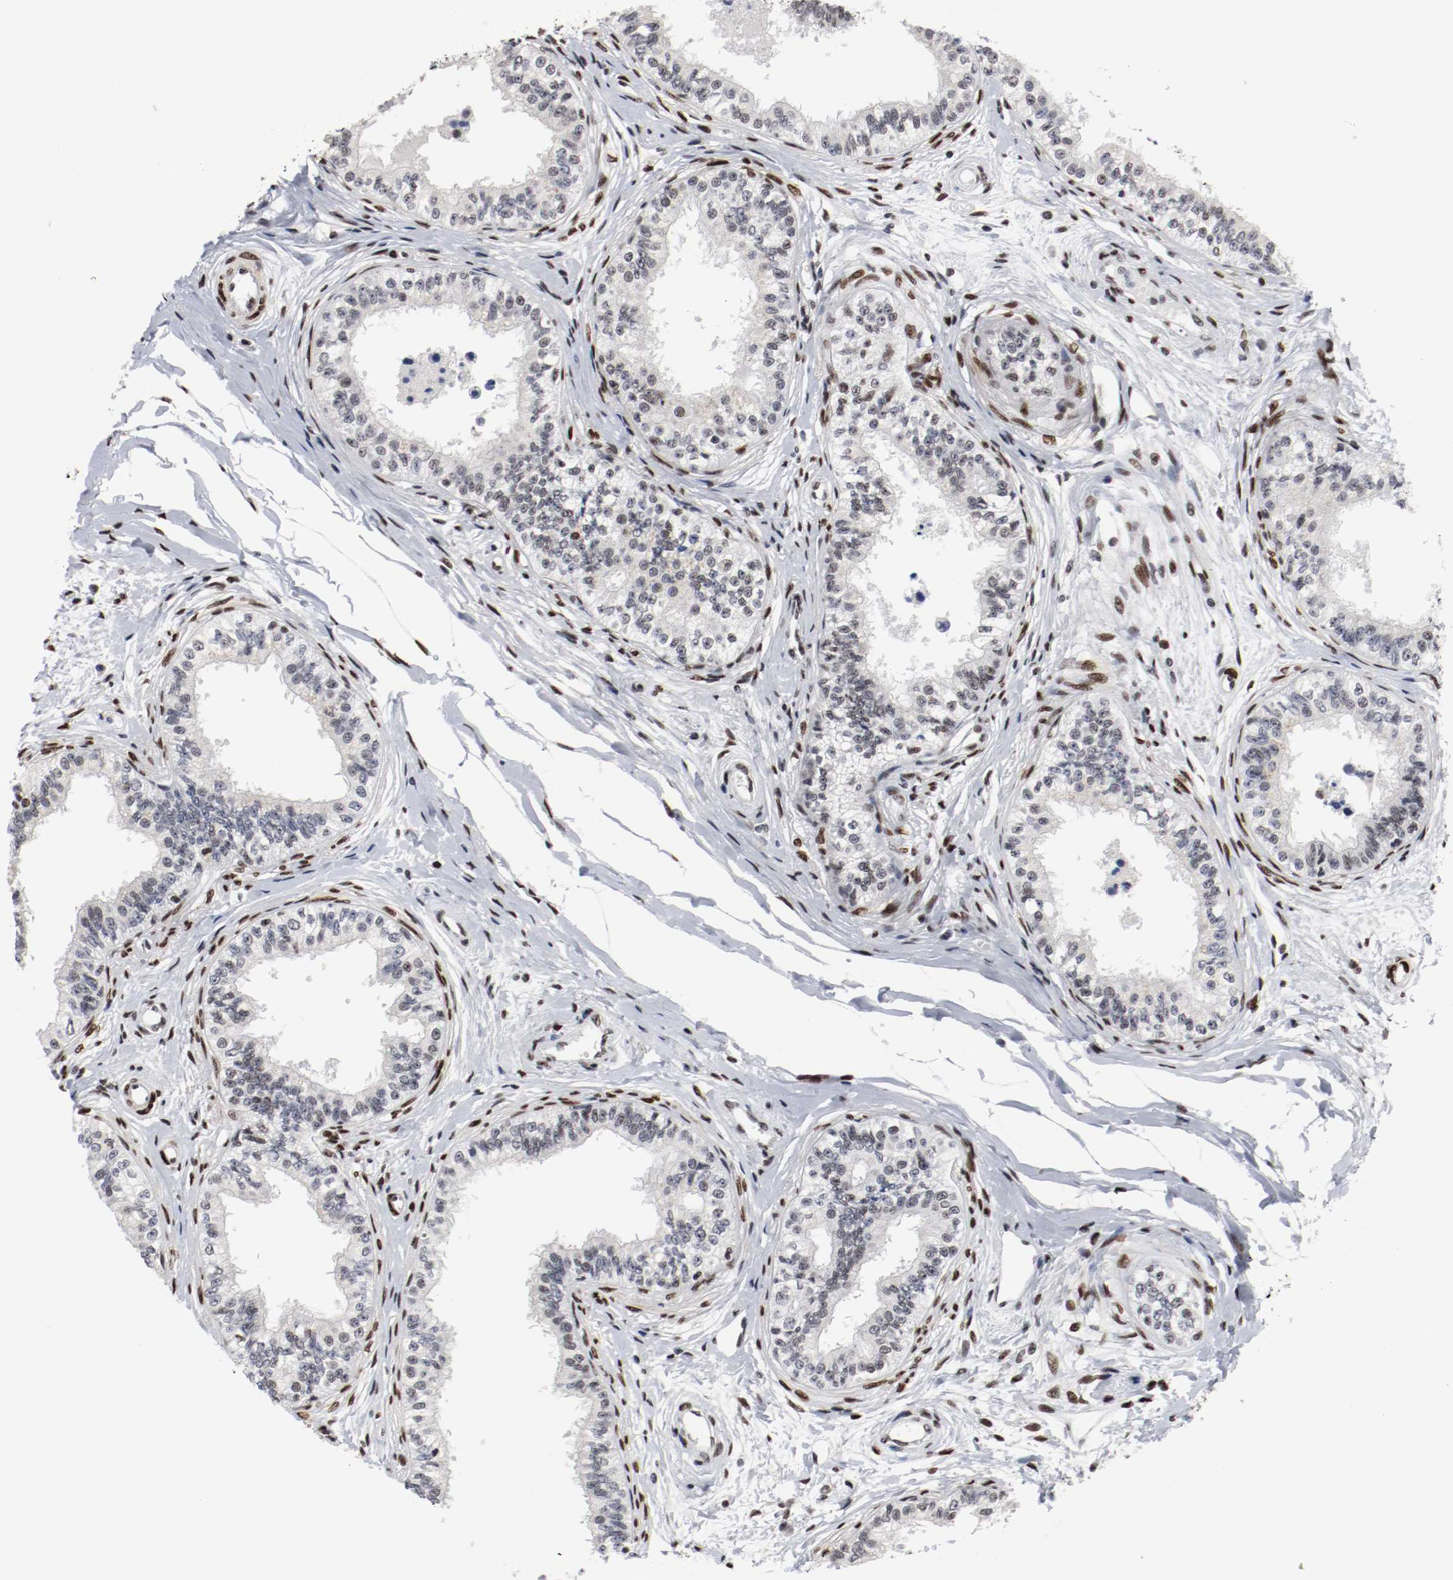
{"staining": {"intensity": "strong", "quantity": ">75%", "location": "nuclear"}, "tissue": "epididymis", "cell_type": "Glandular cells", "image_type": "normal", "snomed": [{"axis": "morphology", "description": "Normal tissue, NOS"}, {"axis": "morphology", "description": "Adenocarcinoma, metastatic, NOS"}, {"axis": "topography", "description": "Testis"}, {"axis": "topography", "description": "Epididymis"}], "caption": "Immunohistochemistry (IHC) (DAB (3,3'-diaminobenzidine)) staining of benign human epididymis demonstrates strong nuclear protein expression in approximately >75% of glandular cells. (IHC, brightfield microscopy, high magnification).", "gene": "MEF2D", "patient": {"sex": "male", "age": 26}}